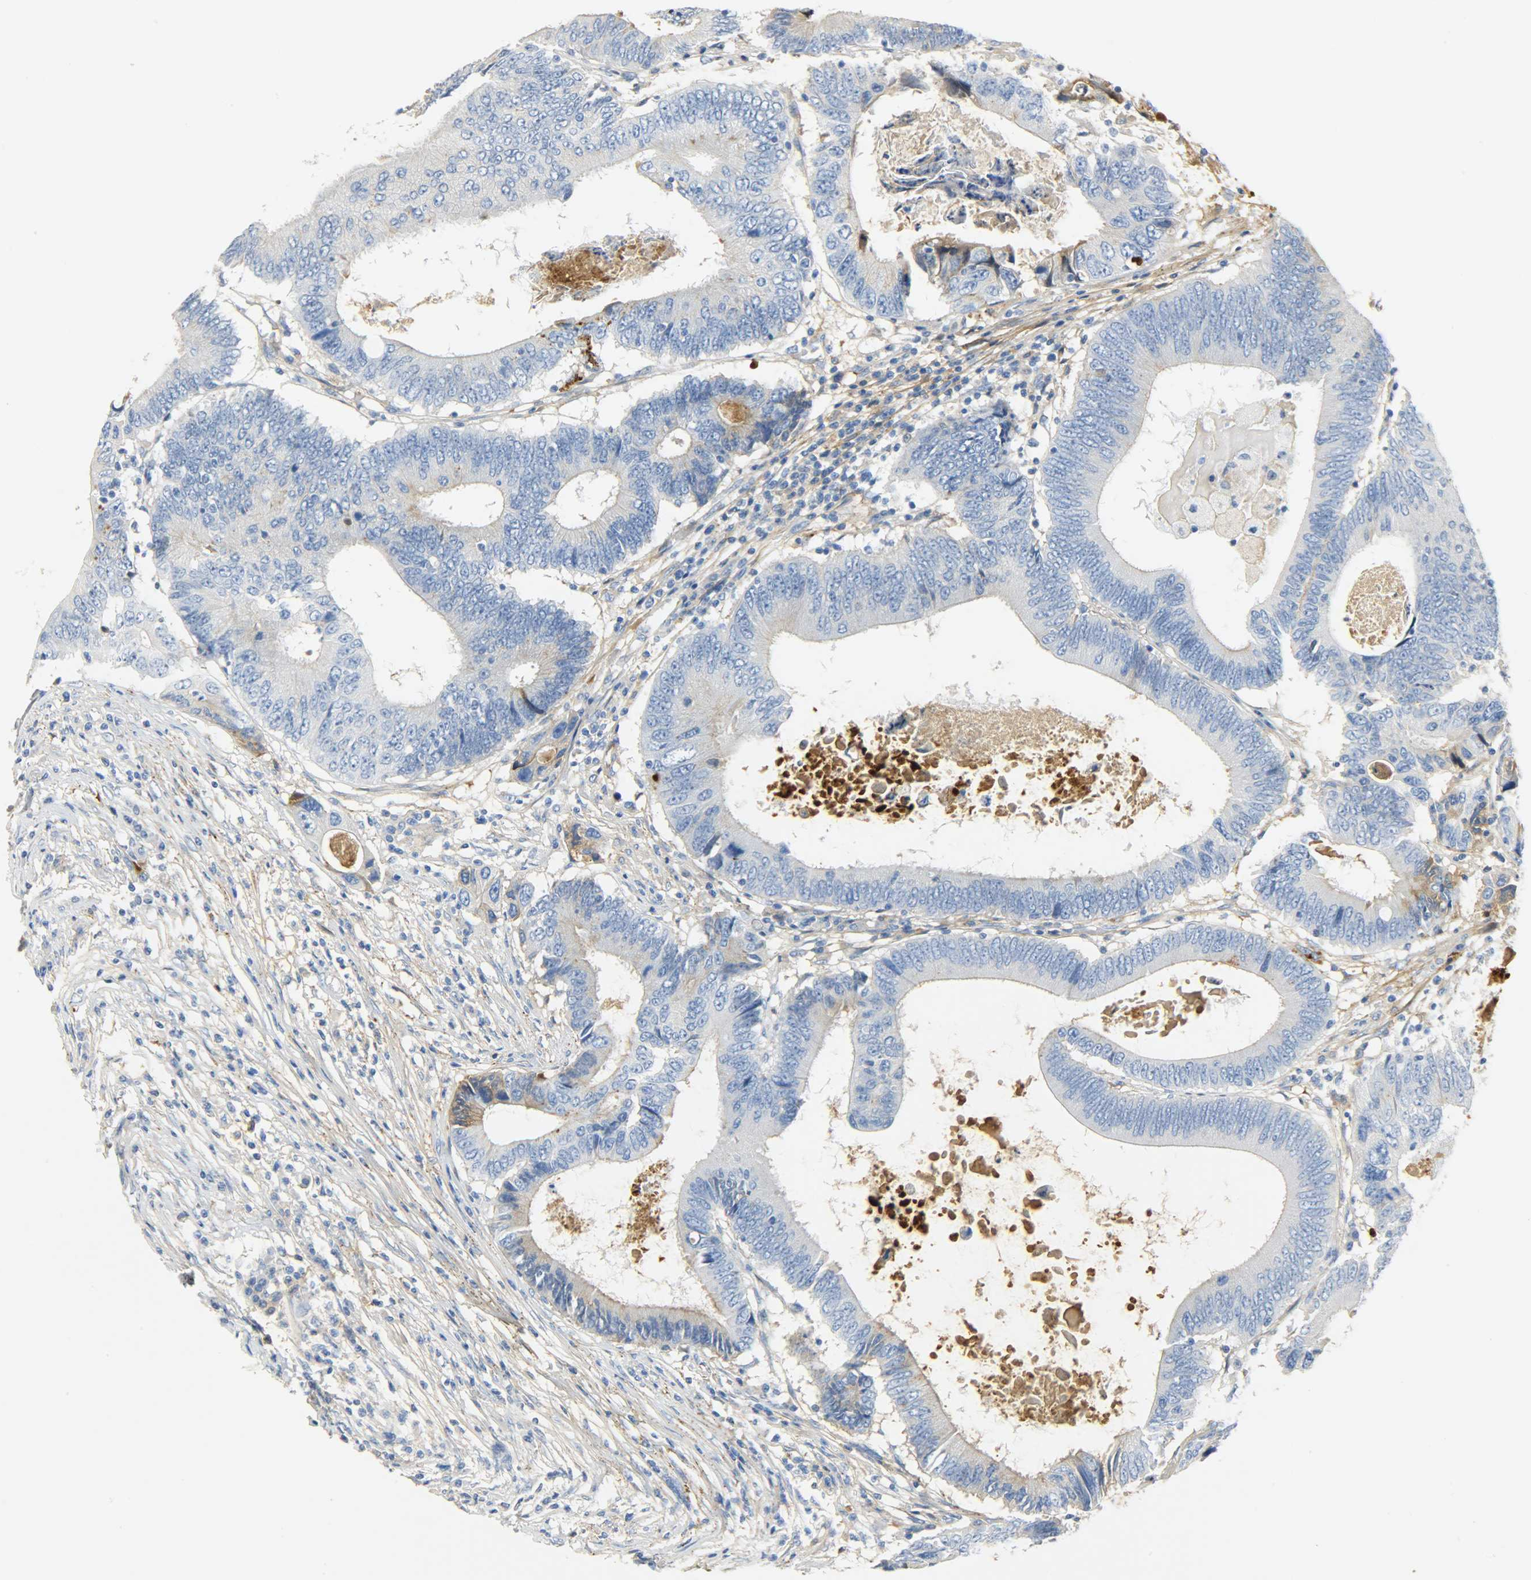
{"staining": {"intensity": "weak", "quantity": "<25%", "location": "cytoplasmic/membranous"}, "tissue": "colorectal cancer", "cell_type": "Tumor cells", "image_type": "cancer", "snomed": [{"axis": "morphology", "description": "Adenocarcinoma, NOS"}, {"axis": "topography", "description": "Colon"}], "caption": "Immunohistochemistry (IHC) histopathology image of neoplastic tissue: human colorectal cancer stained with DAB (3,3'-diaminobenzidine) displays no significant protein staining in tumor cells.", "gene": "CRP", "patient": {"sex": "female", "age": 78}}